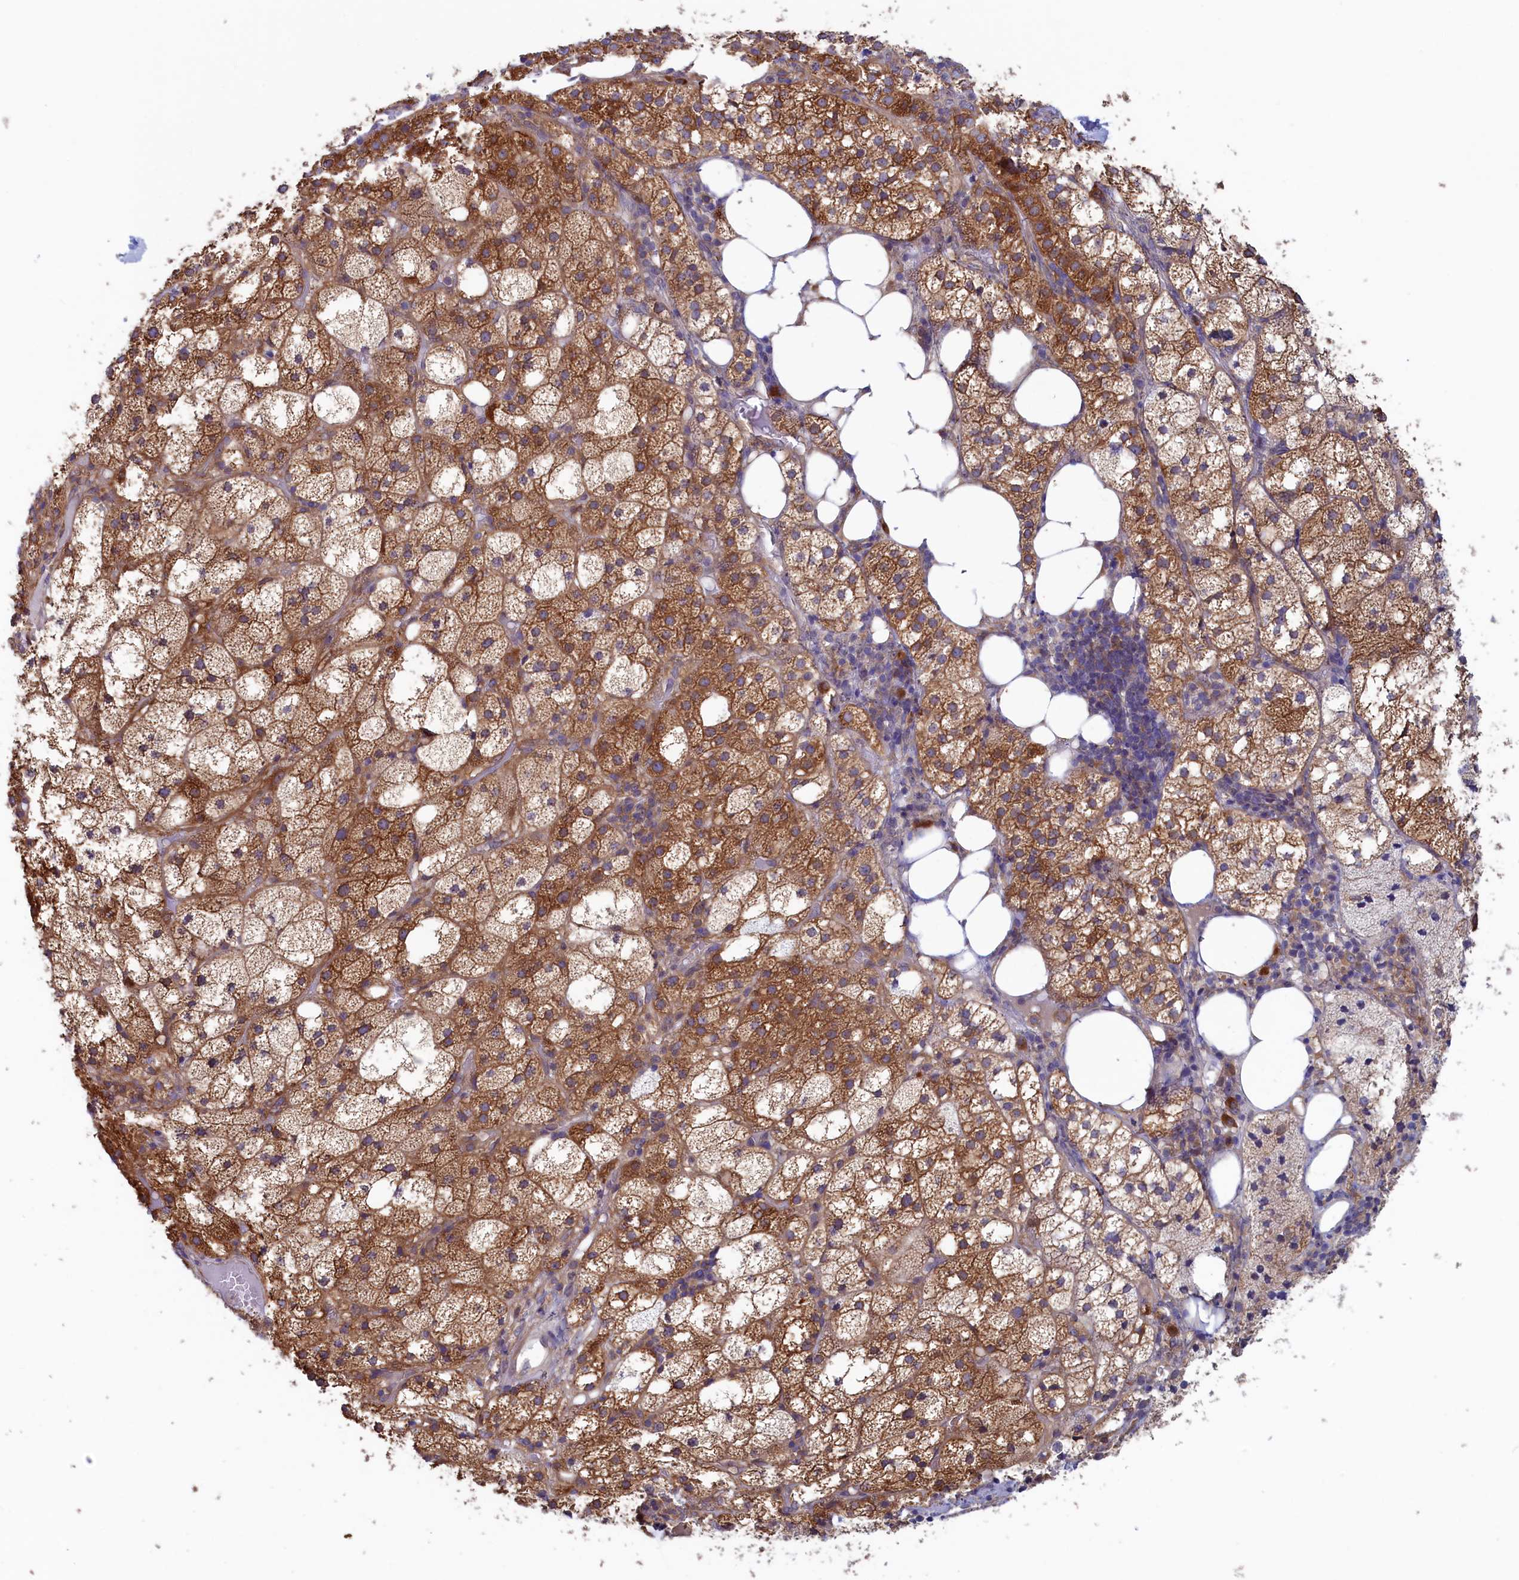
{"staining": {"intensity": "moderate", "quantity": ">75%", "location": "cytoplasmic/membranous"}, "tissue": "adrenal gland", "cell_type": "Glandular cells", "image_type": "normal", "snomed": [{"axis": "morphology", "description": "Normal tissue, NOS"}, {"axis": "topography", "description": "Adrenal gland"}], "caption": "DAB immunohistochemical staining of normal human adrenal gland demonstrates moderate cytoplasmic/membranous protein expression in about >75% of glandular cells.", "gene": "SYNDIG1L", "patient": {"sex": "female", "age": 61}}